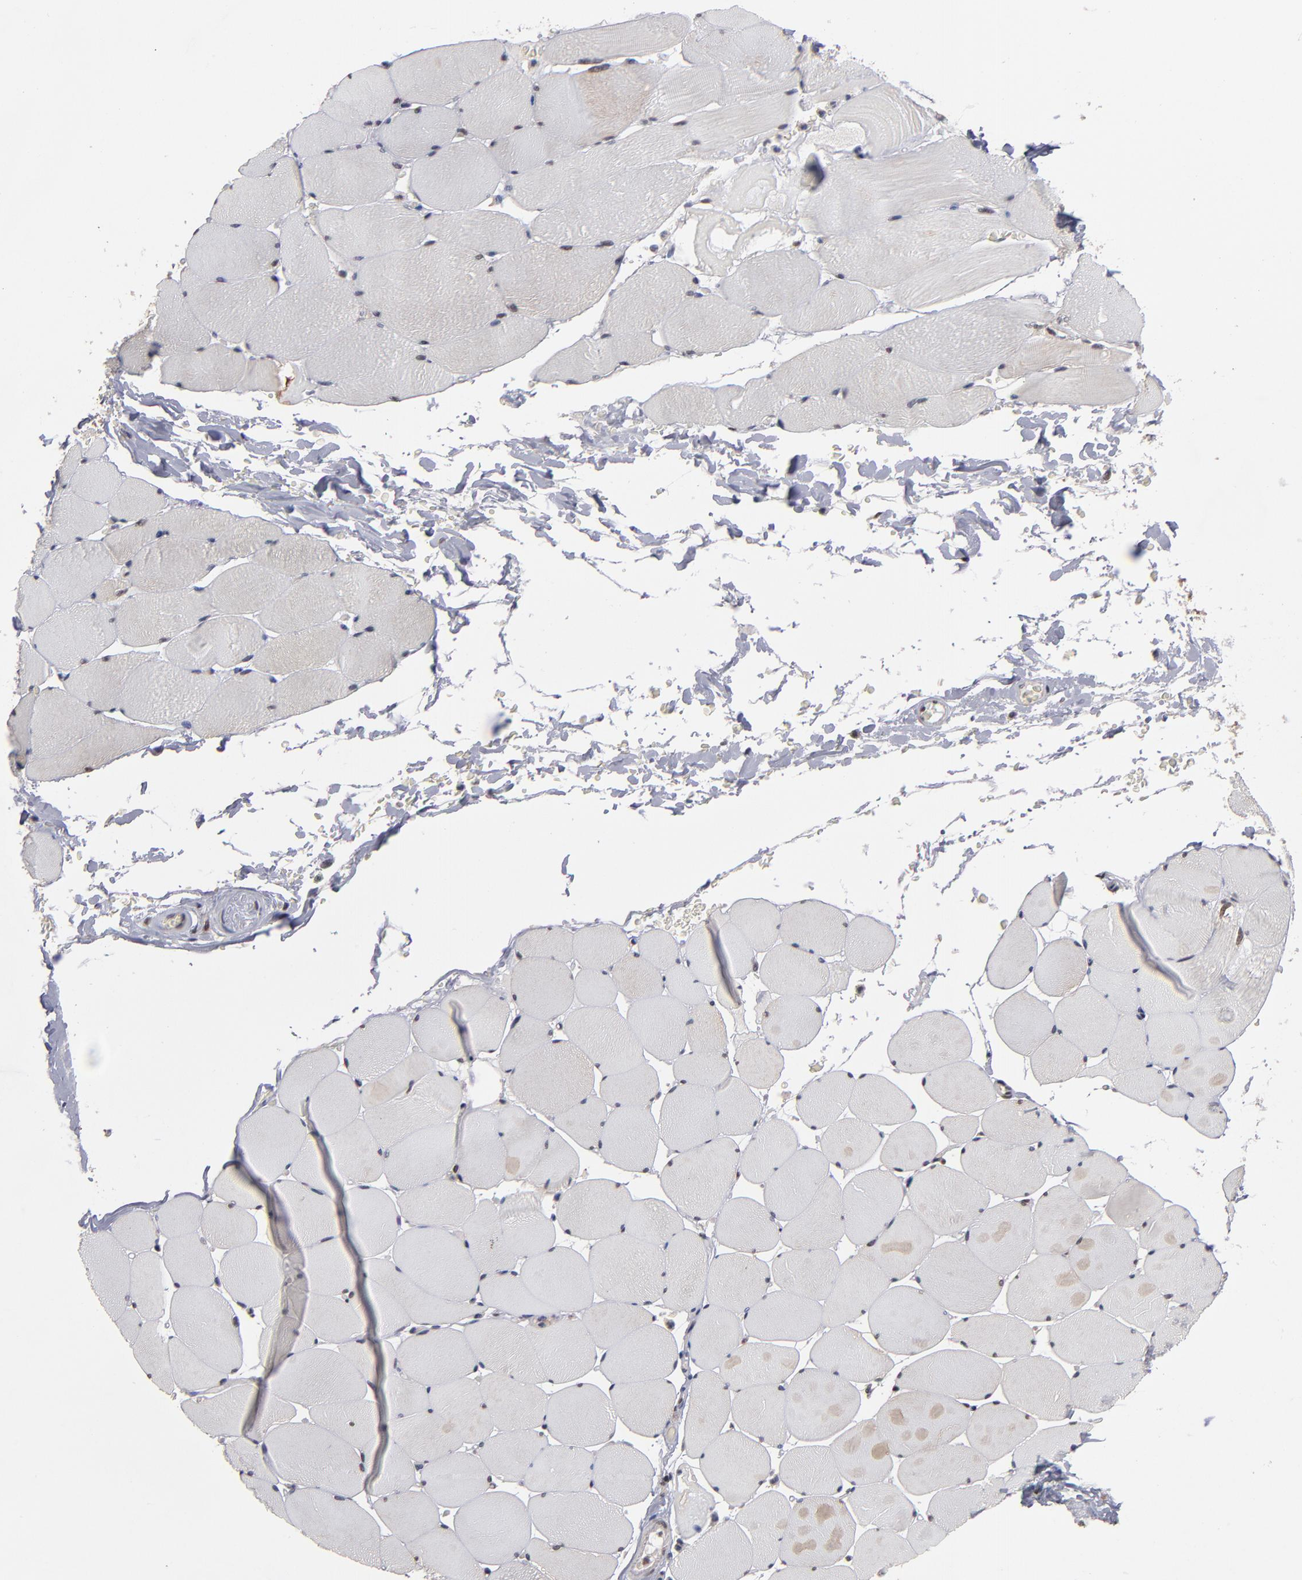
{"staining": {"intensity": "weak", "quantity": "25%-75%", "location": "cytoplasmic/membranous,nuclear"}, "tissue": "skeletal muscle", "cell_type": "Myocytes", "image_type": "normal", "snomed": [{"axis": "morphology", "description": "Normal tissue, NOS"}, {"axis": "topography", "description": "Skeletal muscle"}], "caption": "This histopathology image exhibits immunohistochemistry staining of normal human skeletal muscle, with low weak cytoplasmic/membranous,nuclear staining in about 25%-75% of myocytes.", "gene": "HUWE1", "patient": {"sex": "male", "age": 62}}